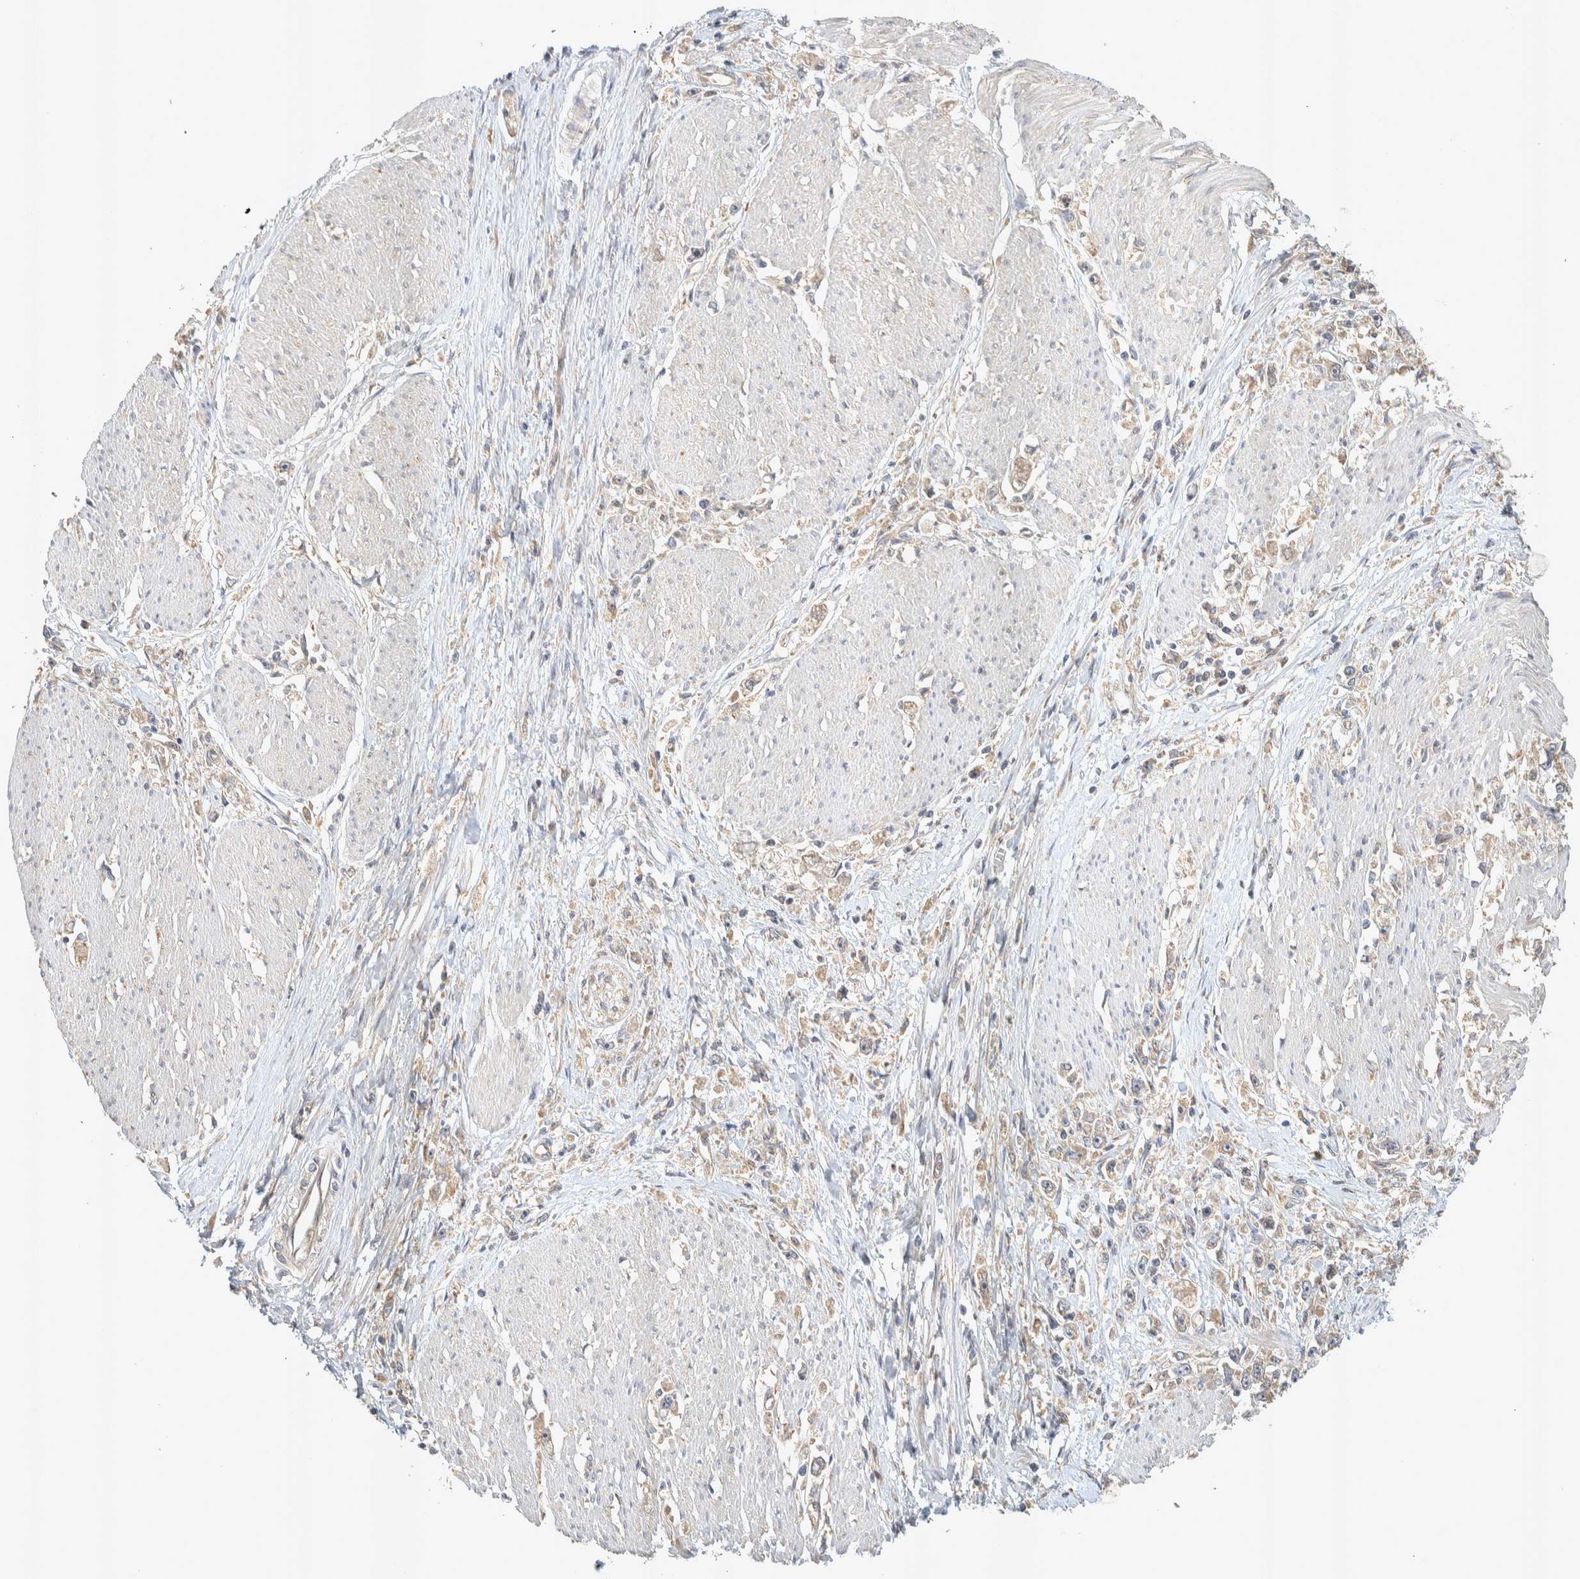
{"staining": {"intensity": "weak", "quantity": "25%-75%", "location": "cytoplasmic/membranous"}, "tissue": "stomach cancer", "cell_type": "Tumor cells", "image_type": "cancer", "snomed": [{"axis": "morphology", "description": "Adenocarcinoma, NOS"}, {"axis": "topography", "description": "Stomach"}], "caption": "An IHC histopathology image of neoplastic tissue is shown. Protein staining in brown labels weak cytoplasmic/membranous positivity in stomach cancer (adenocarcinoma) within tumor cells.", "gene": "PXK", "patient": {"sex": "female", "age": 59}}